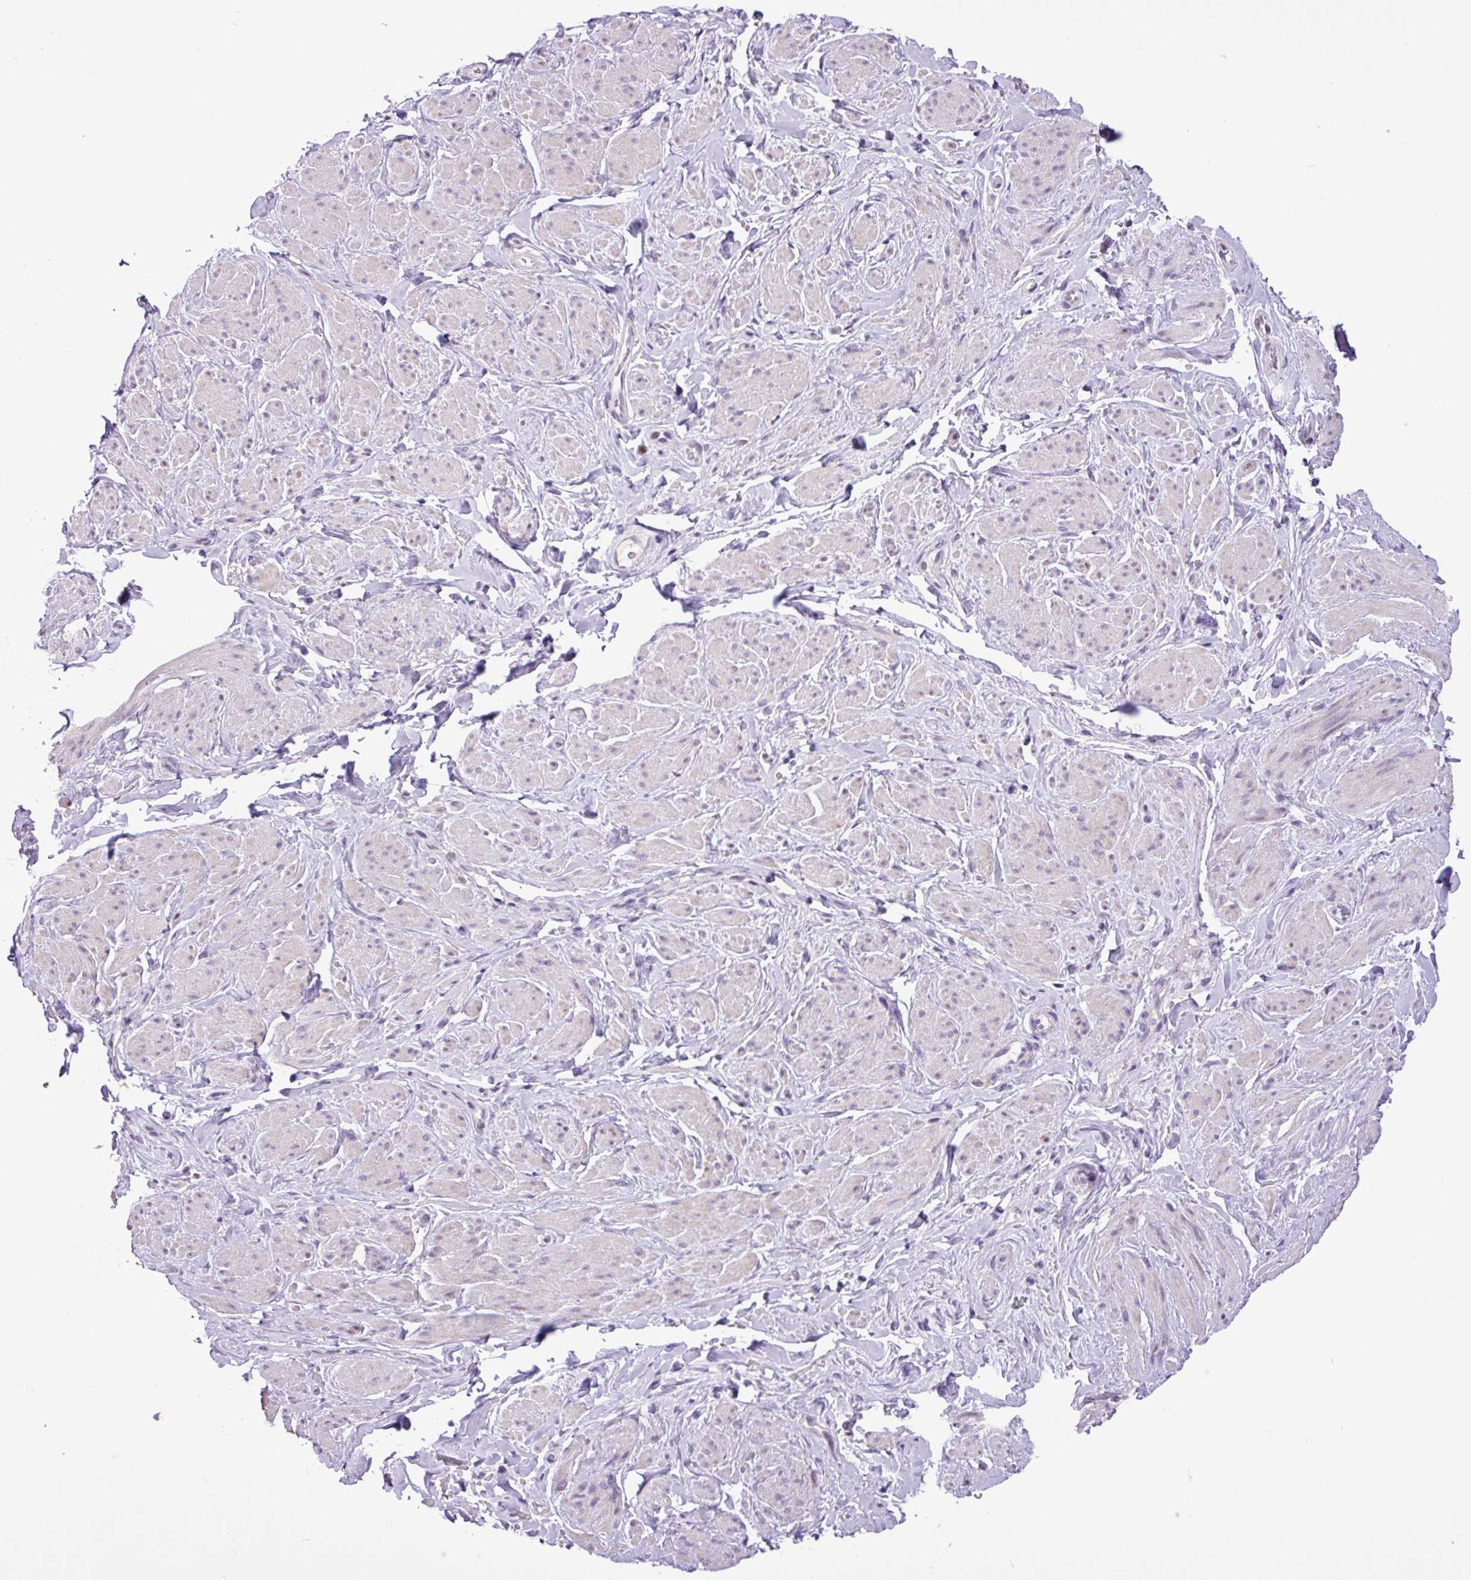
{"staining": {"intensity": "weak", "quantity": "<25%", "location": "nuclear"}, "tissue": "smooth muscle", "cell_type": "Smooth muscle cells", "image_type": "normal", "snomed": [{"axis": "morphology", "description": "Normal tissue, NOS"}, {"axis": "topography", "description": "Smooth muscle"}, {"axis": "topography", "description": "Peripheral nerve tissue"}], "caption": "A micrograph of smooth muscle stained for a protein displays no brown staining in smooth muscle cells.", "gene": "ZNF354A", "patient": {"sex": "male", "age": 69}}